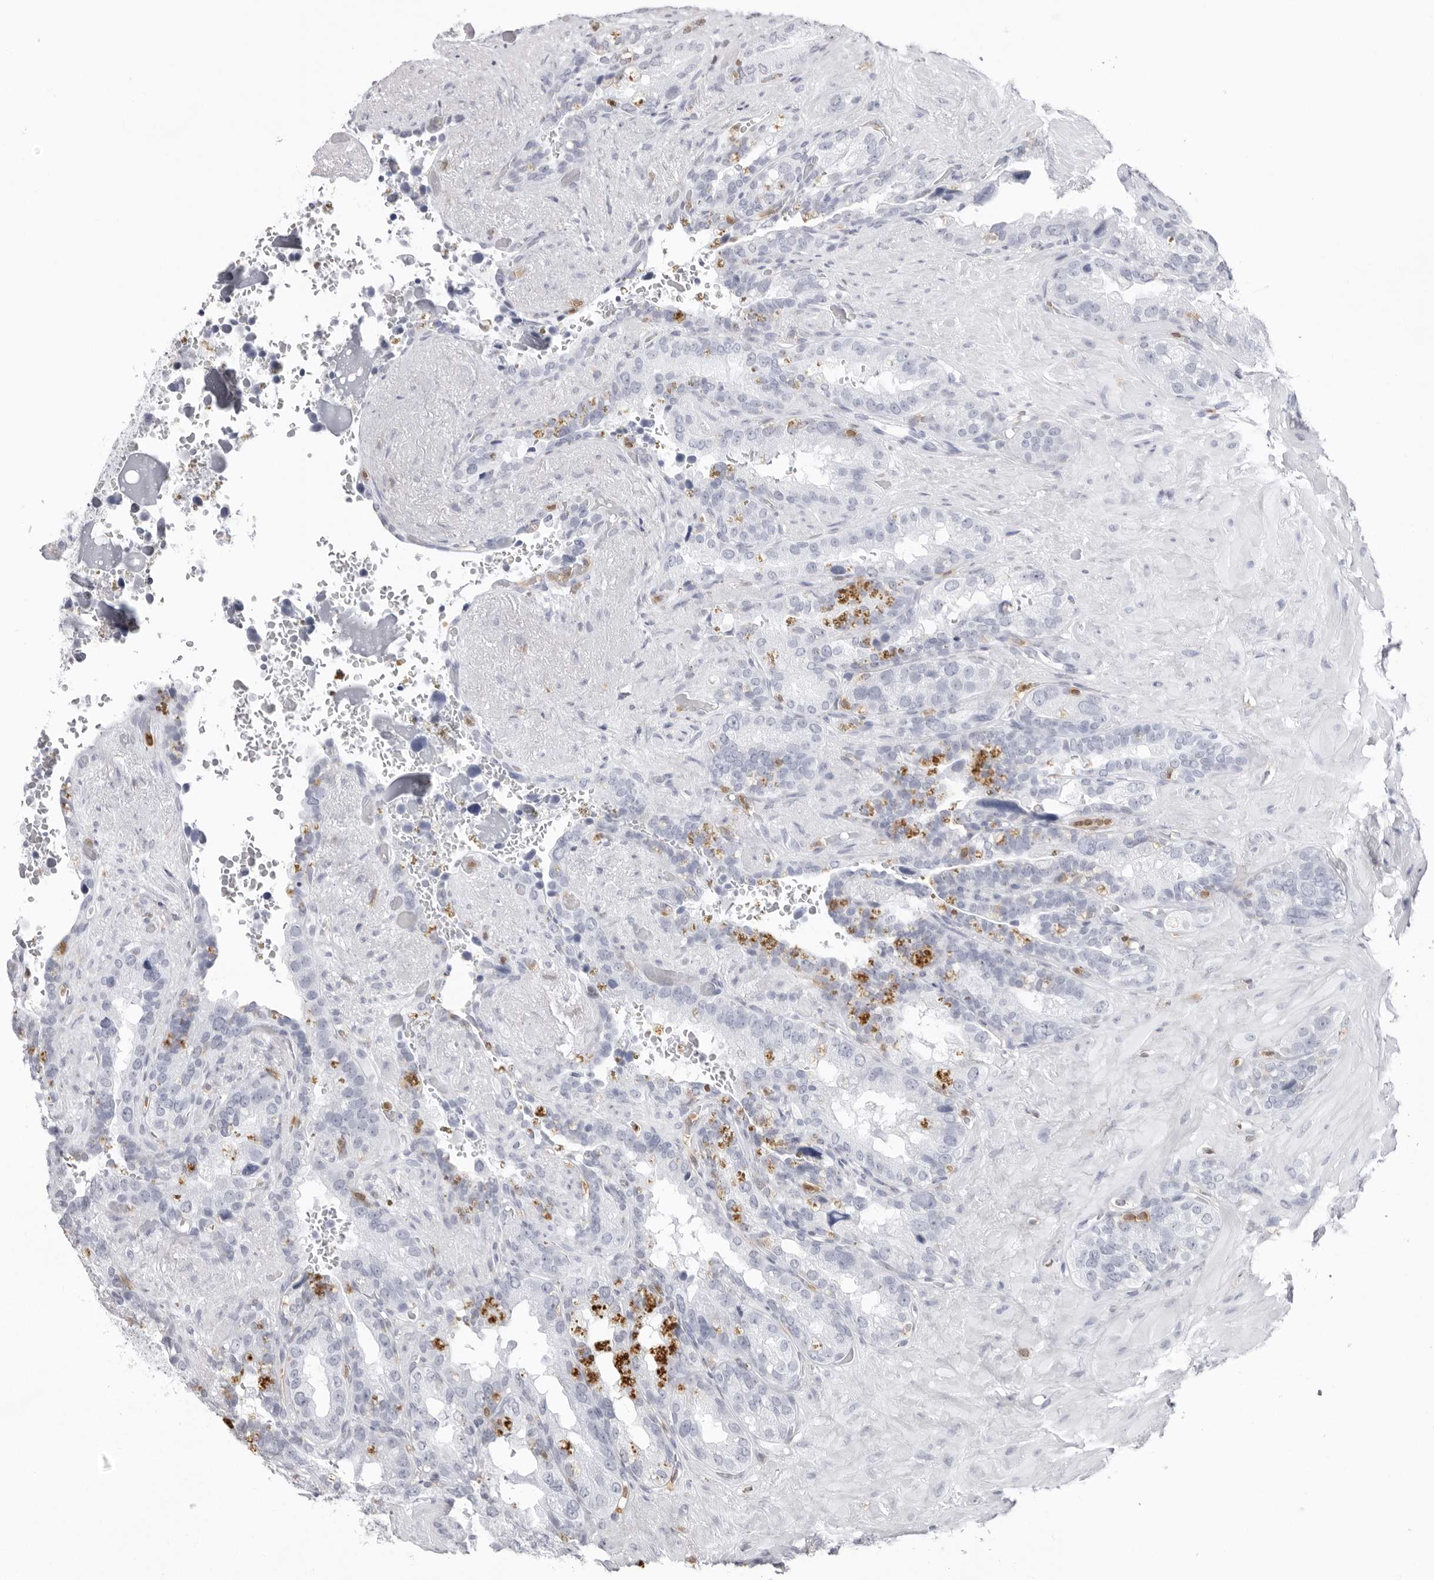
{"staining": {"intensity": "negative", "quantity": "none", "location": "none"}, "tissue": "seminal vesicle", "cell_type": "Glandular cells", "image_type": "normal", "snomed": [{"axis": "morphology", "description": "Normal tissue, NOS"}, {"axis": "topography", "description": "Seminal veicle"}], "caption": "This is an immunohistochemistry (IHC) micrograph of normal human seminal vesicle. There is no expression in glandular cells.", "gene": "FMNL1", "patient": {"sex": "male", "age": 80}}